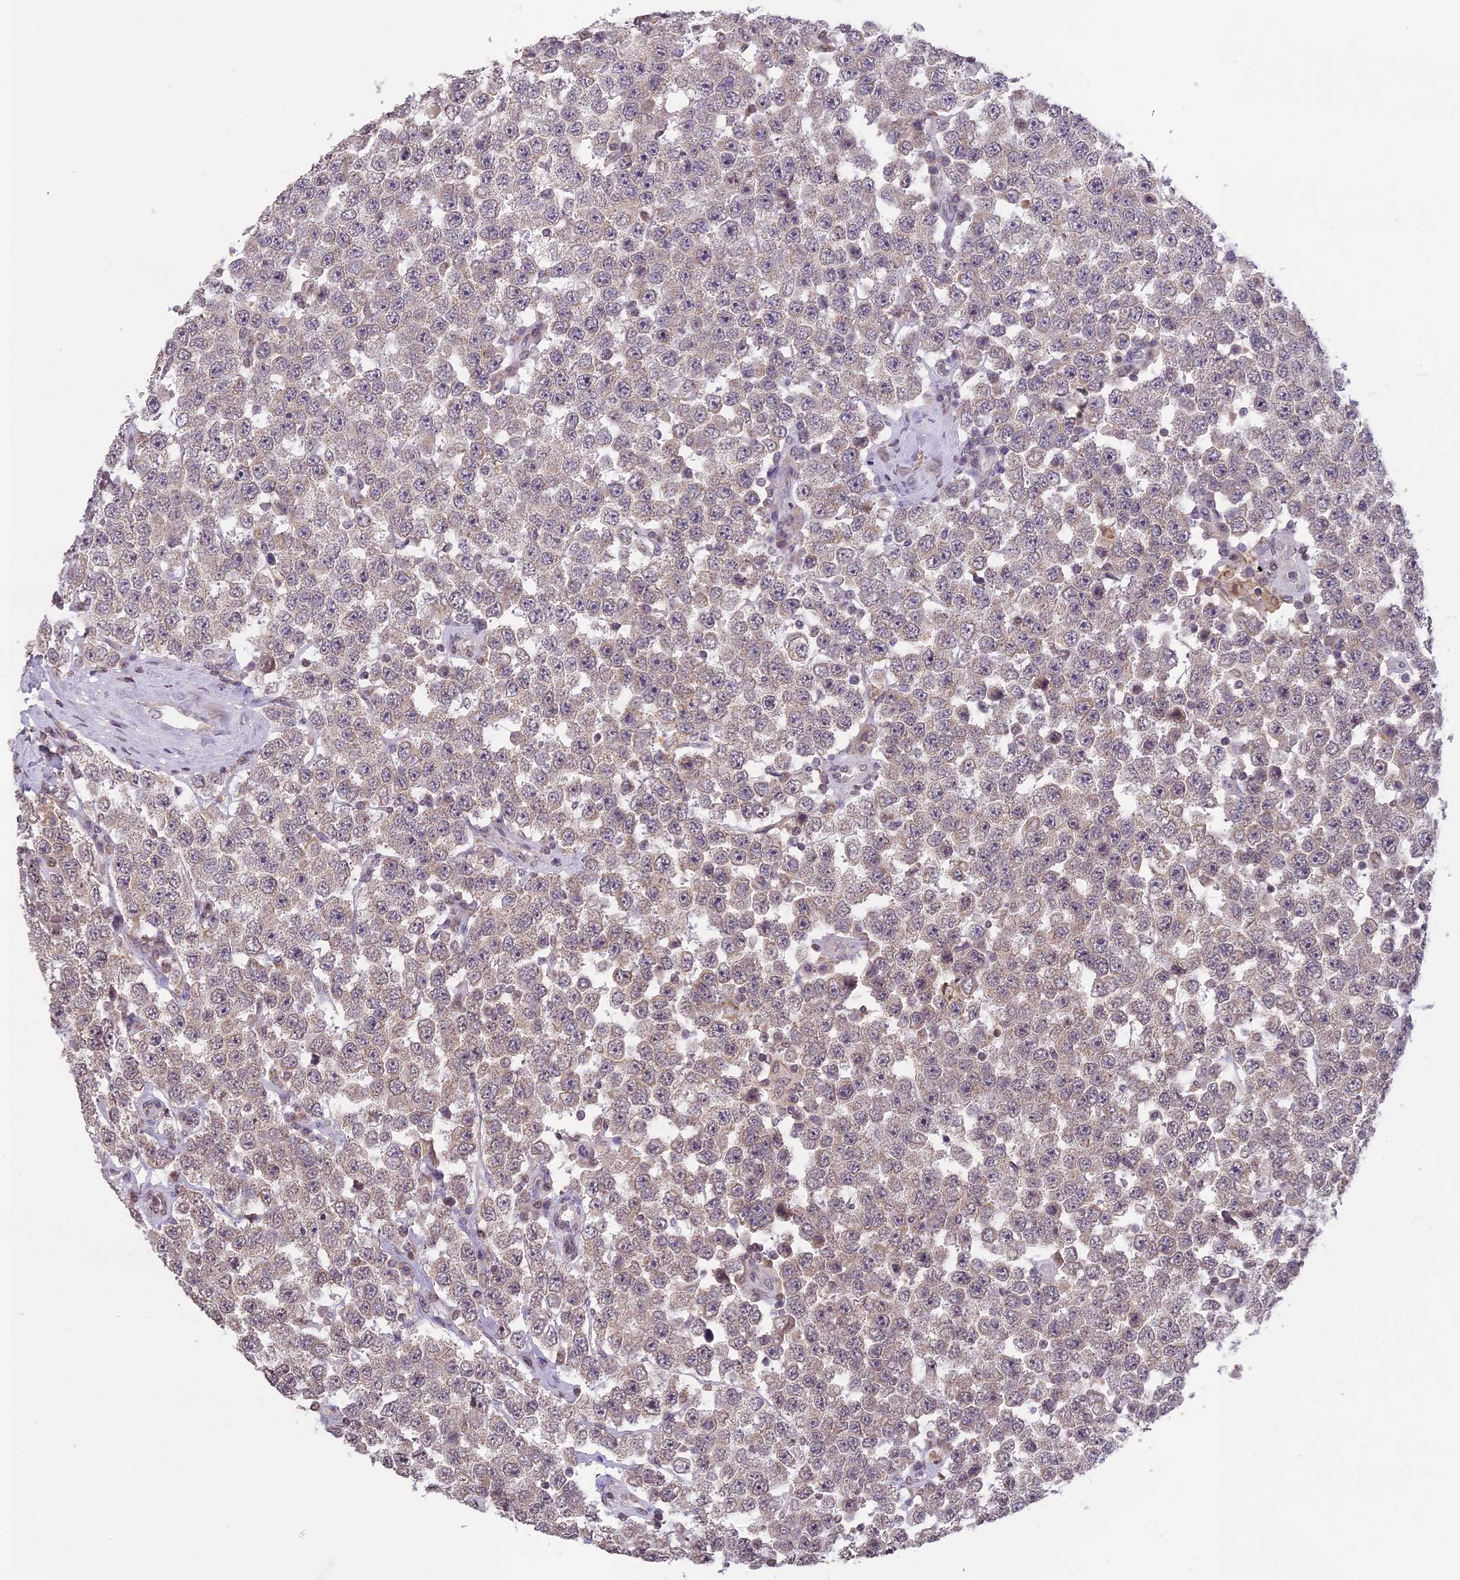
{"staining": {"intensity": "weak", "quantity": "25%-75%", "location": "cytoplasmic/membranous"}, "tissue": "testis cancer", "cell_type": "Tumor cells", "image_type": "cancer", "snomed": [{"axis": "morphology", "description": "Seminoma, NOS"}, {"axis": "topography", "description": "Testis"}], "caption": "Human testis cancer (seminoma) stained with a brown dye exhibits weak cytoplasmic/membranous positive expression in about 25%-75% of tumor cells.", "gene": "ERG28", "patient": {"sex": "male", "age": 28}}